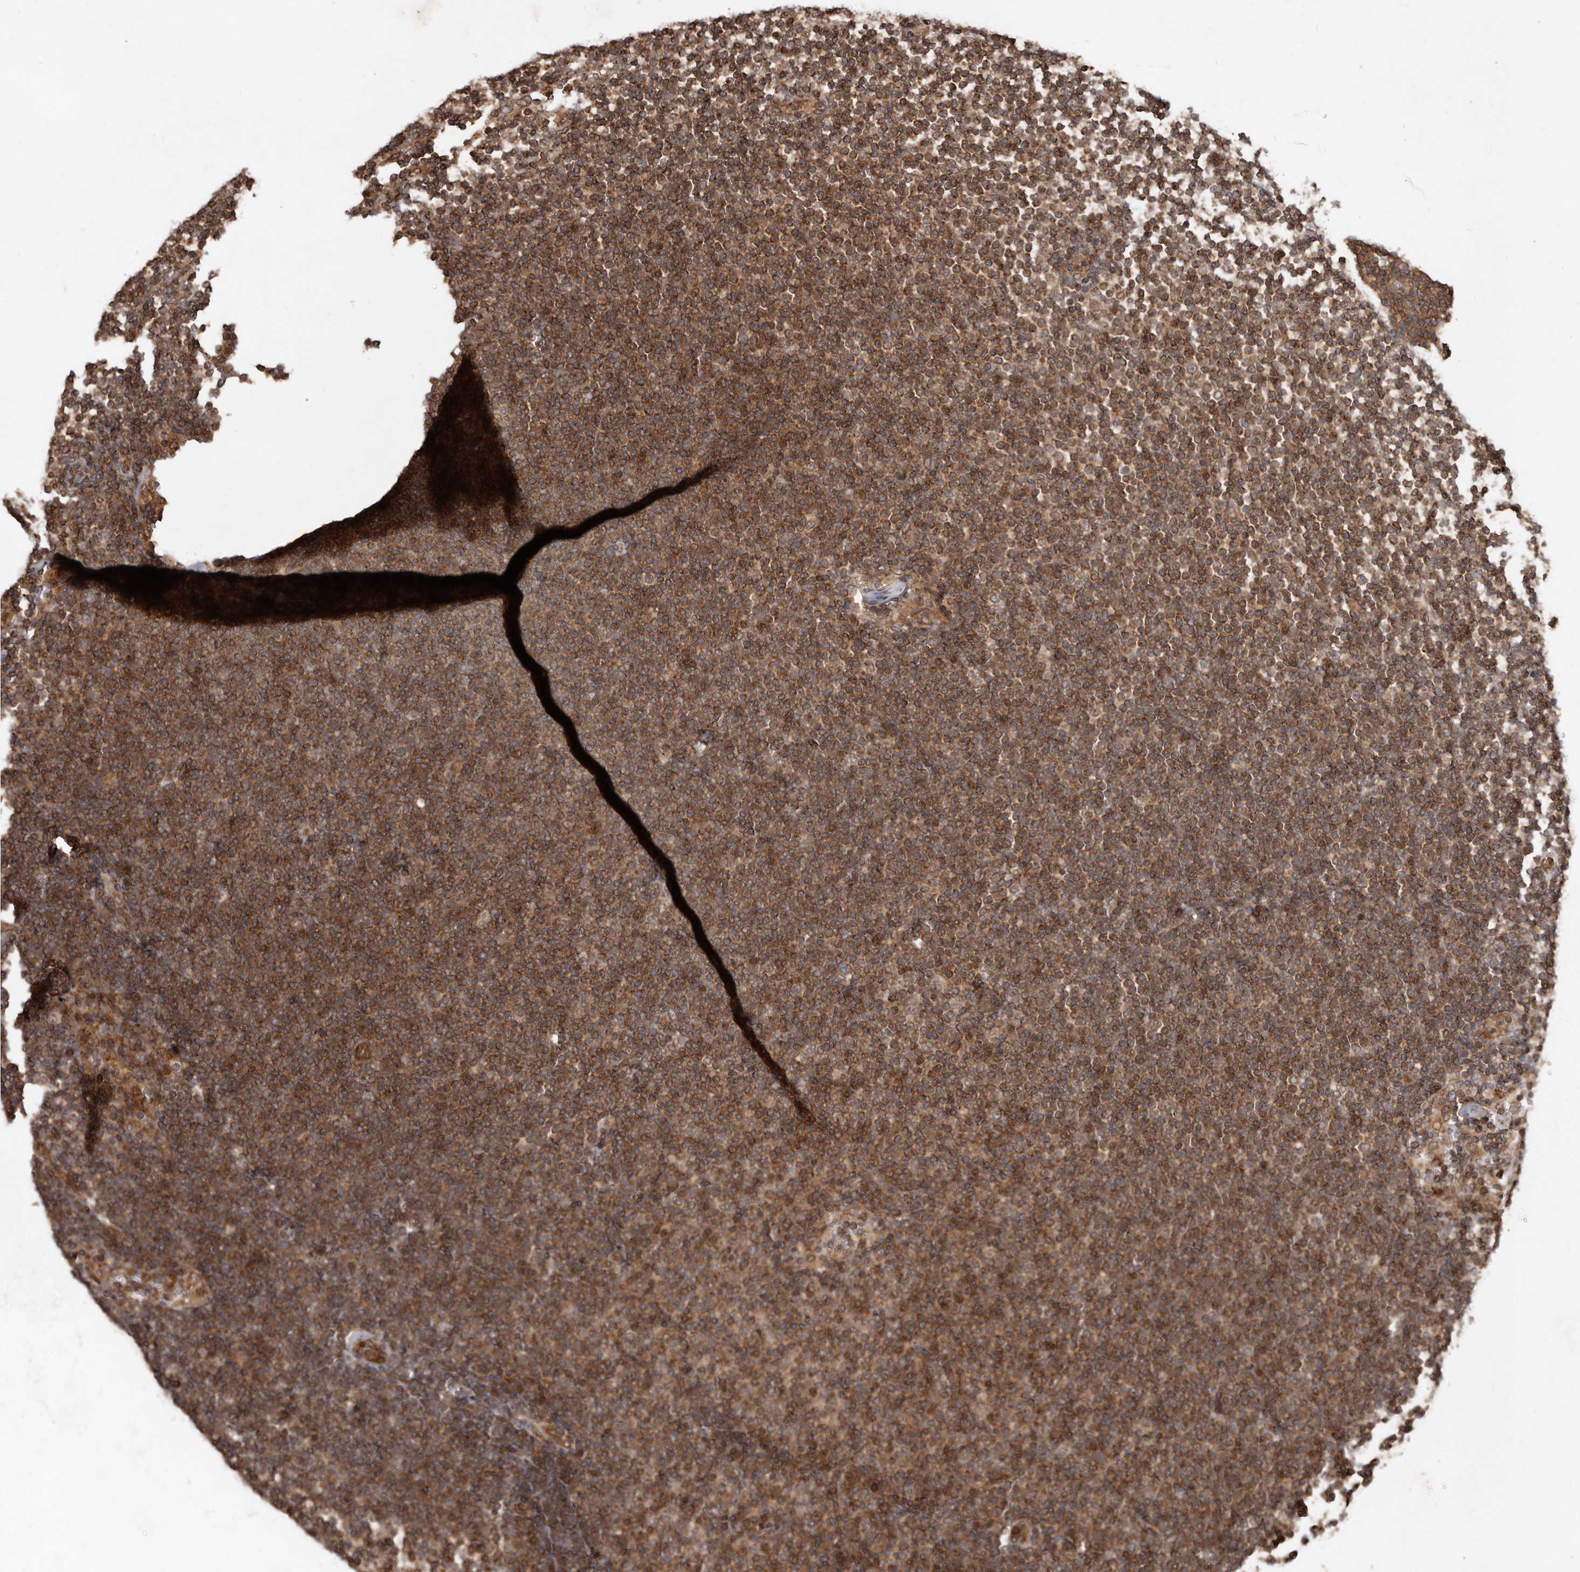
{"staining": {"intensity": "strong", "quantity": ">75%", "location": "cytoplasmic/membranous"}, "tissue": "lymphoma", "cell_type": "Tumor cells", "image_type": "cancer", "snomed": [{"axis": "morphology", "description": "Malignant lymphoma, non-Hodgkin's type, Low grade"}, {"axis": "topography", "description": "Lymph node"}], "caption": "Protein staining shows strong cytoplasmic/membranous staining in approximately >75% of tumor cells in lymphoma.", "gene": "STK36", "patient": {"sex": "female", "age": 53}}